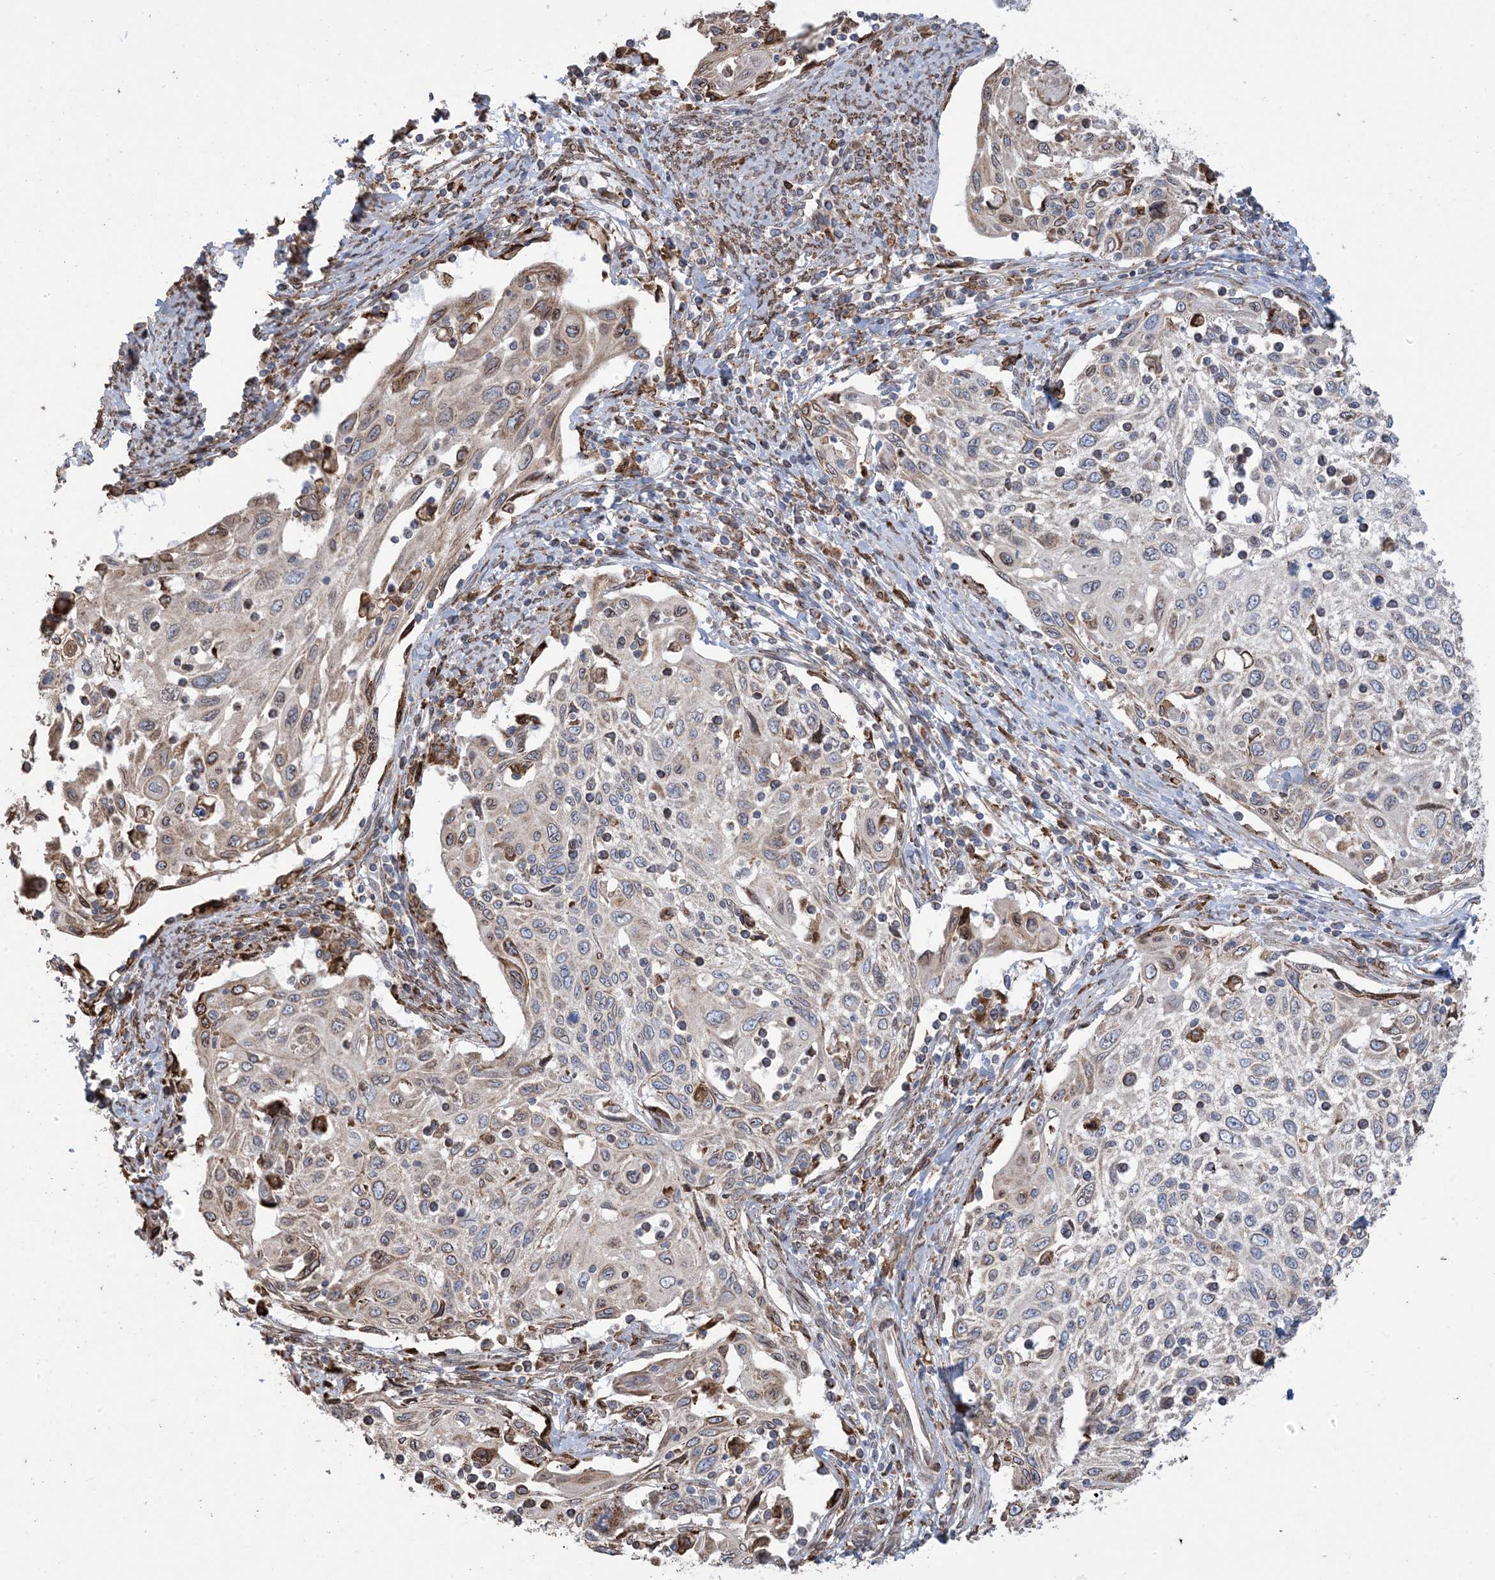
{"staining": {"intensity": "weak", "quantity": "<25%", "location": "cytoplasmic/membranous"}, "tissue": "cervical cancer", "cell_type": "Tumor cells", "image_type": "cancer", "snomed": [{"axis": "morphology", "description": "Squamous cell carcinoma, NOS"}, {"axis": "topography", "description": "Cervix"}], "caption": "This is an IHC photomicrograph of human squamous cell carcinoma (cervical). There is no positivity in tumor cells.", "gene": "SHANK1", "patient": {"sex": "female", "age": 70}}